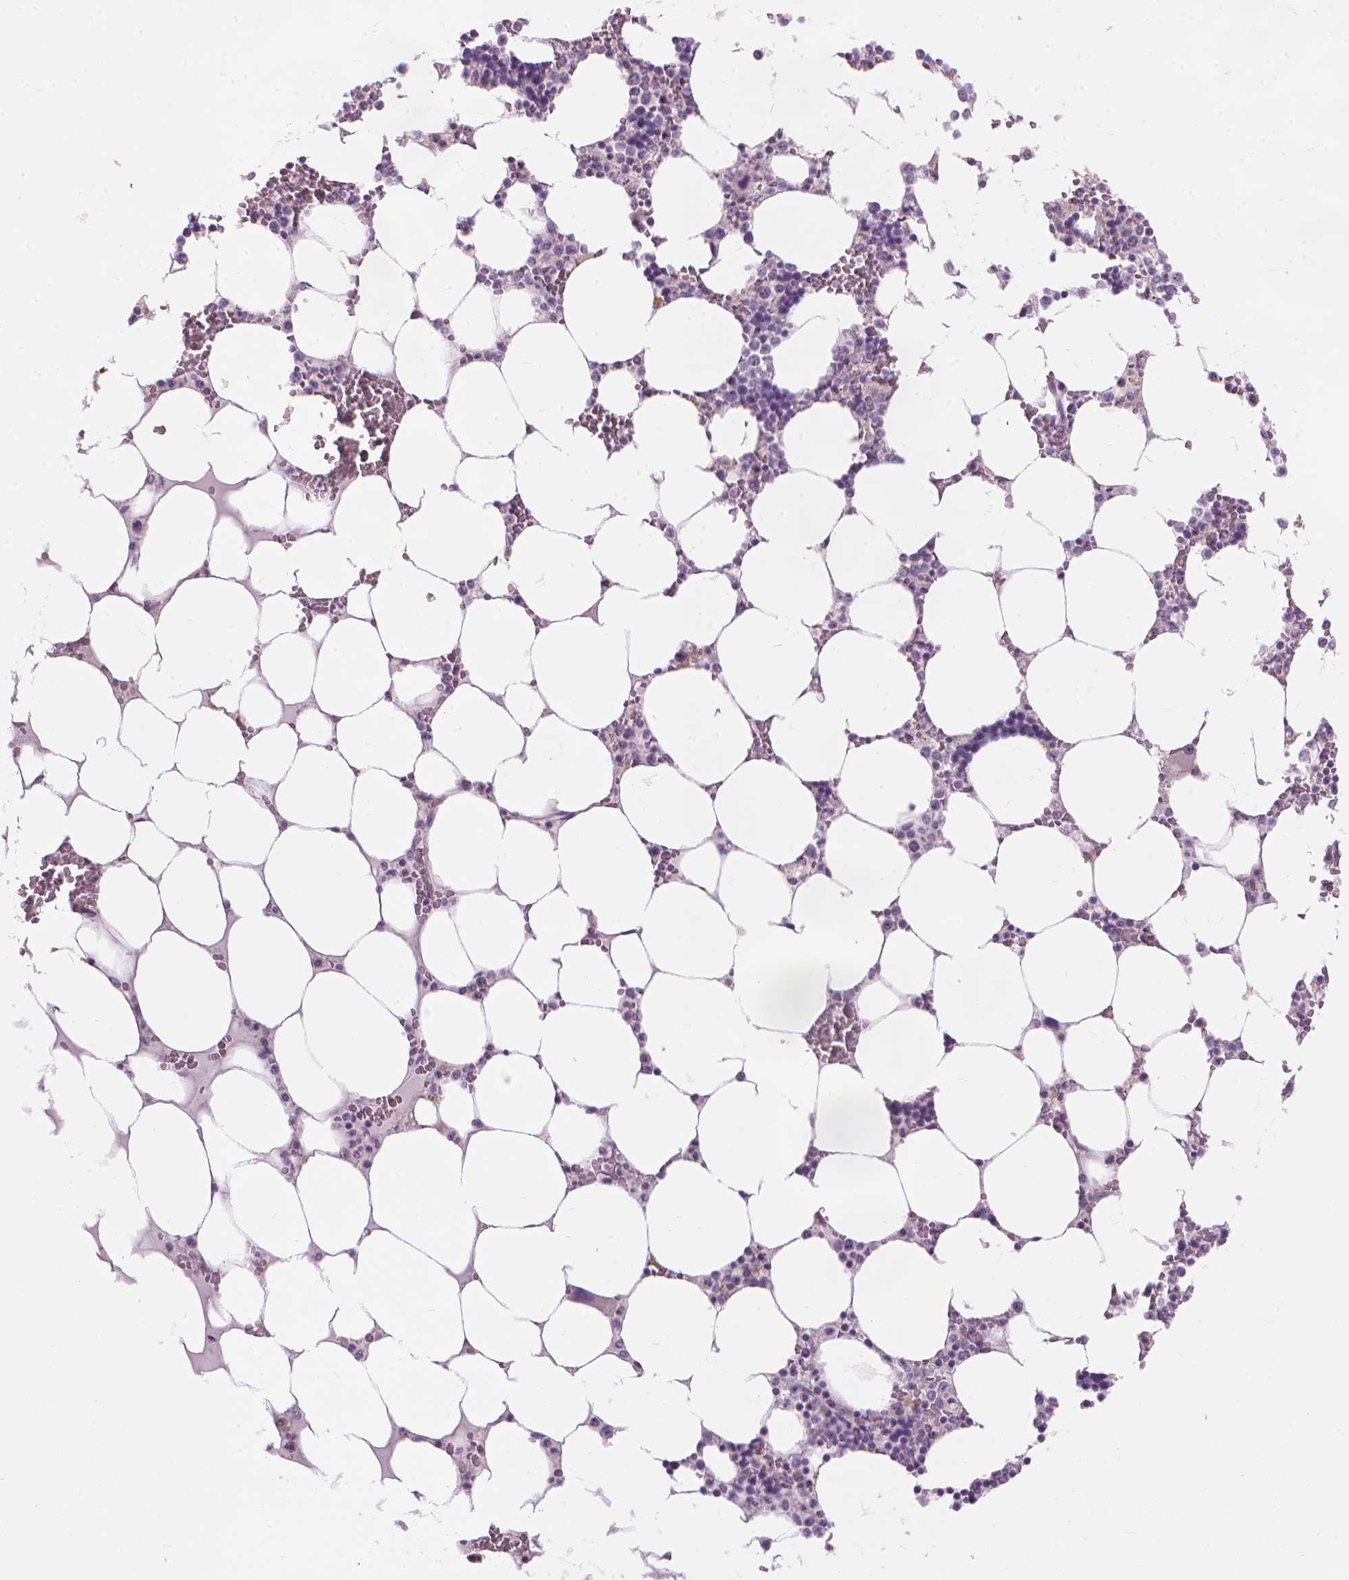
{"staining": {"intensity": "negative", "quantity": "none", "location": "none"}, "tissue": "bone marrow", "cell_type": "Hematopoietic cells", "image_type": "normal", "snomed": [{"axis": "morphology", "description": "Normal tissue, NOS"}, {"axis": "topography", "description": "Bone marrow"}], "caption": "Micrograph shows no protein positivity in hematopoietic cells of unremarkable bone marrow.", "gene": "GPRC5A", "patient": {"sex": "male", "age": 64}}